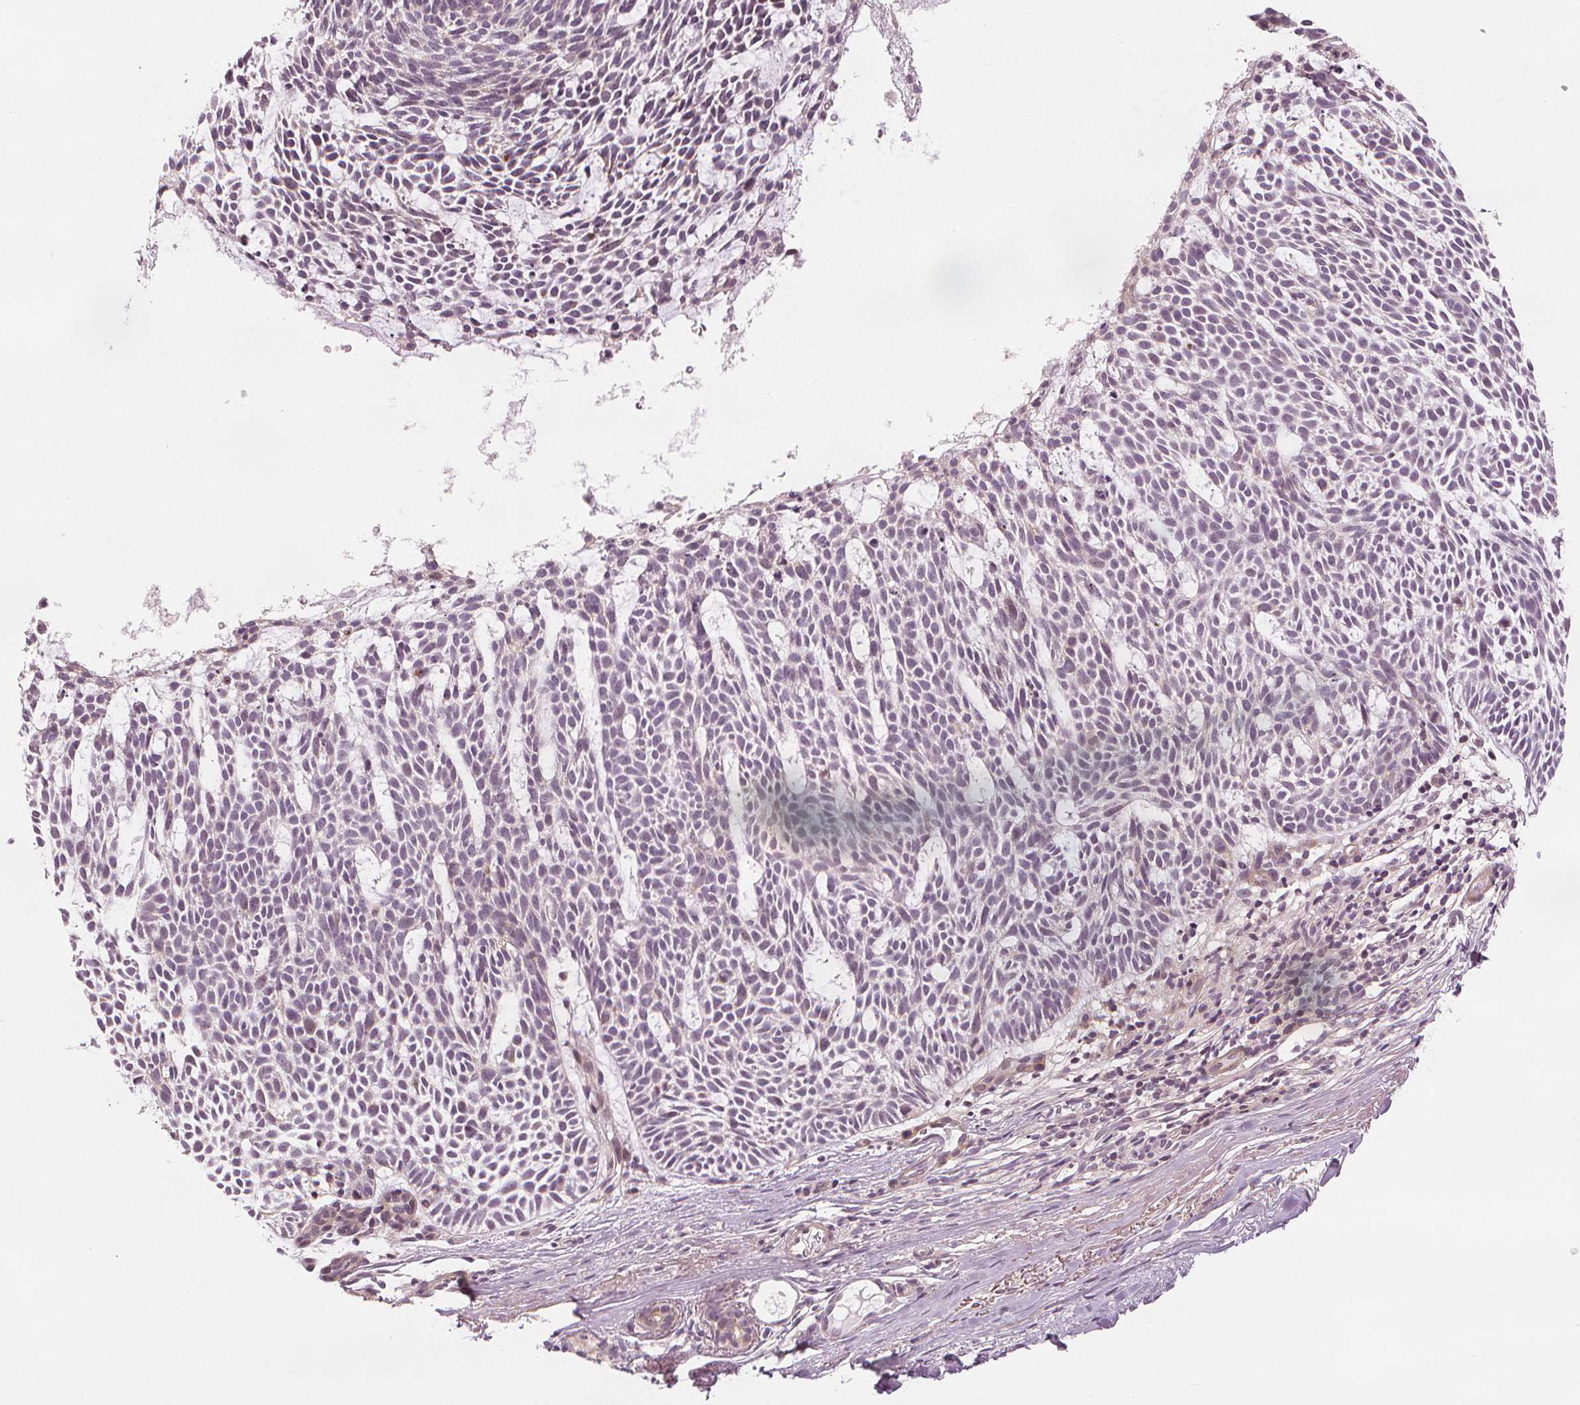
{"staining": {"intensity": "negative", "quantity": "none", "location": "none"}, "tissue": "skin cancer", "cell_type": "Tumor cells", "image_type": "cancer", "snomed": [{"axis": "morphology", "description": "Basal cell carcinoma"}, {"axis": "topography", "description": "Skin"}], "caption": "High magnification brightfield microscopy of skin basal cell carcinoma stained with DAB (3,3'-diaminobenzidine) (brown) and counterstained with hematoxylin (blue): tumor cells show no significant positivity.", "gene": "SLC34A1", "patient": {"sex": "male", "age": 83}}